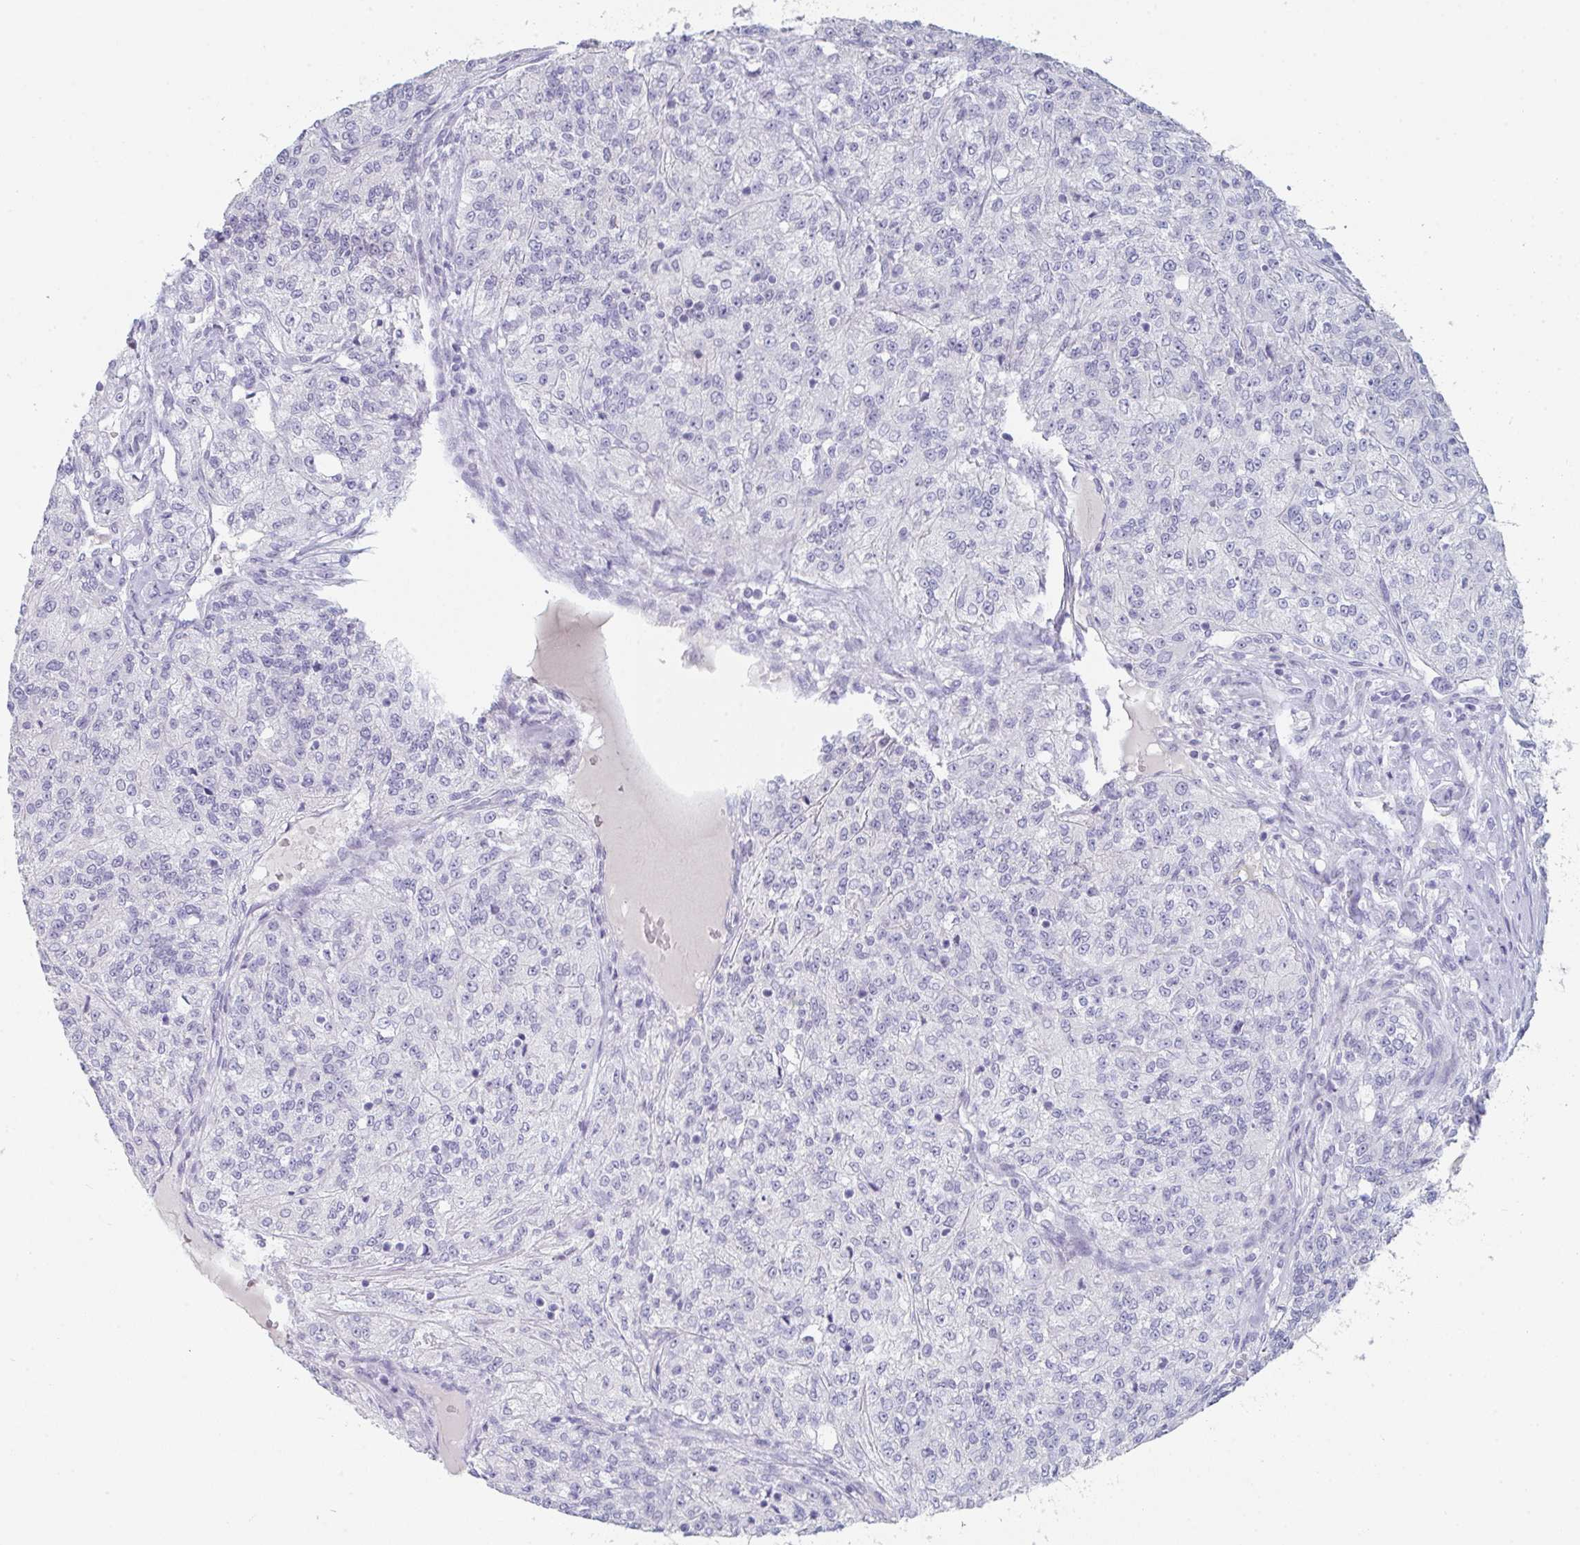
{"staining": {"intensity": "negative", "quantity": "none", "location": "none"}, "tissue": "renal cancer", "cell_type": "Tumor cells", "image_type": "cancer", "snomed": [{"axis": "morphology", "description": "Adenocarcinoma, NOS"}, {"axis": "topography", "description": "Kidney"}], "caption": "Immunohistochemical staining of renal adenocarcinoma exhibits no significant expression in tumor cells.", "gene": "RUBCN", "patient": {"sex": "female", "age": 63}}